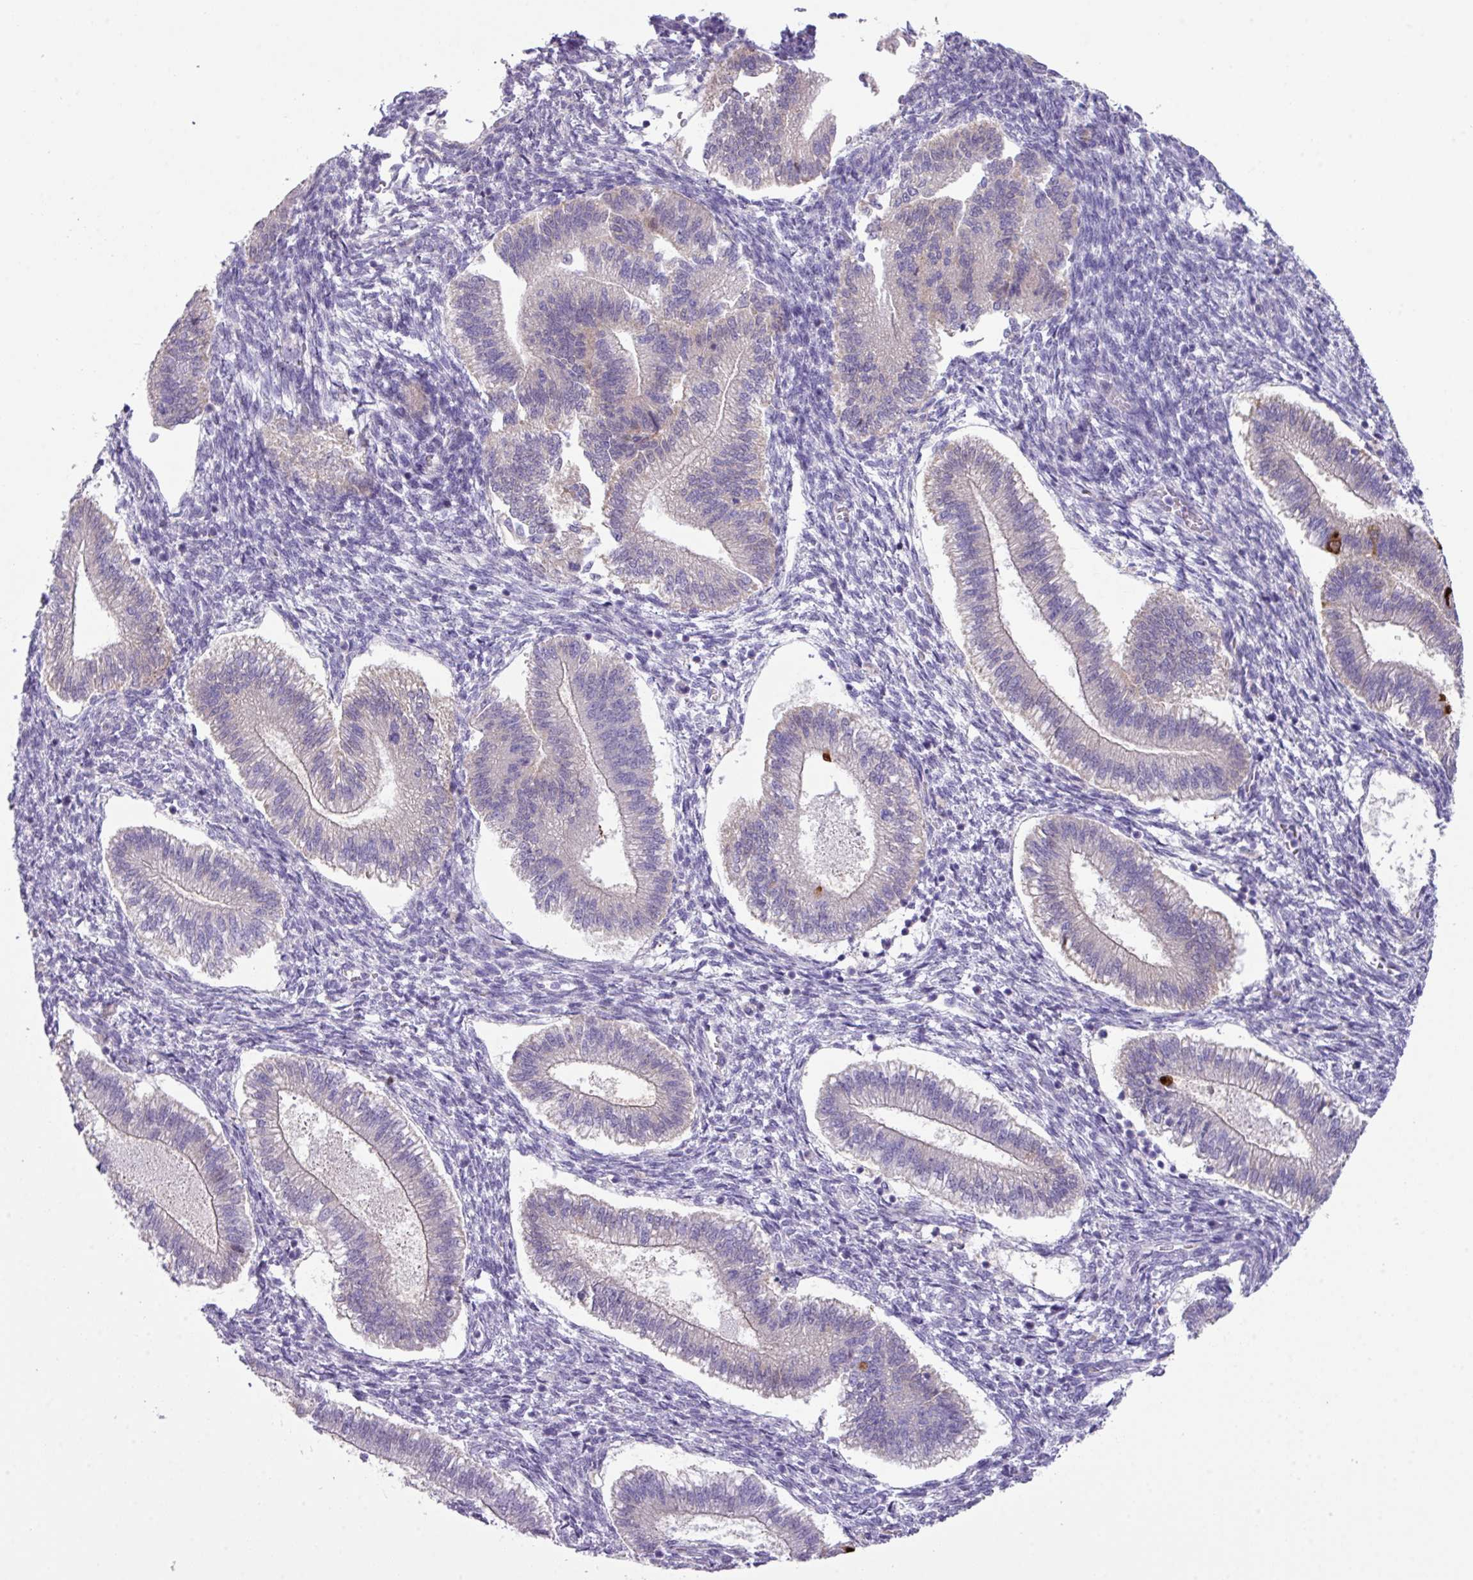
{"staining": {"intensity": "negative", "quantity": "none", "location": "none"}, "tissue": "endometrium", "cell_type": "Cells in endometrial stroma", "image_type": "normal", "snomed": [{"axis": "morphology", "description": "Normal tissue, NOS"}, {"axis": "topography", "description": "Endometrium"}], "caption": "The image displays no significant positivity in cells in endometrial stroma of endometrium.", "gene": "ANKRD13B", "patient": {"sex": "female", "age": 25}}